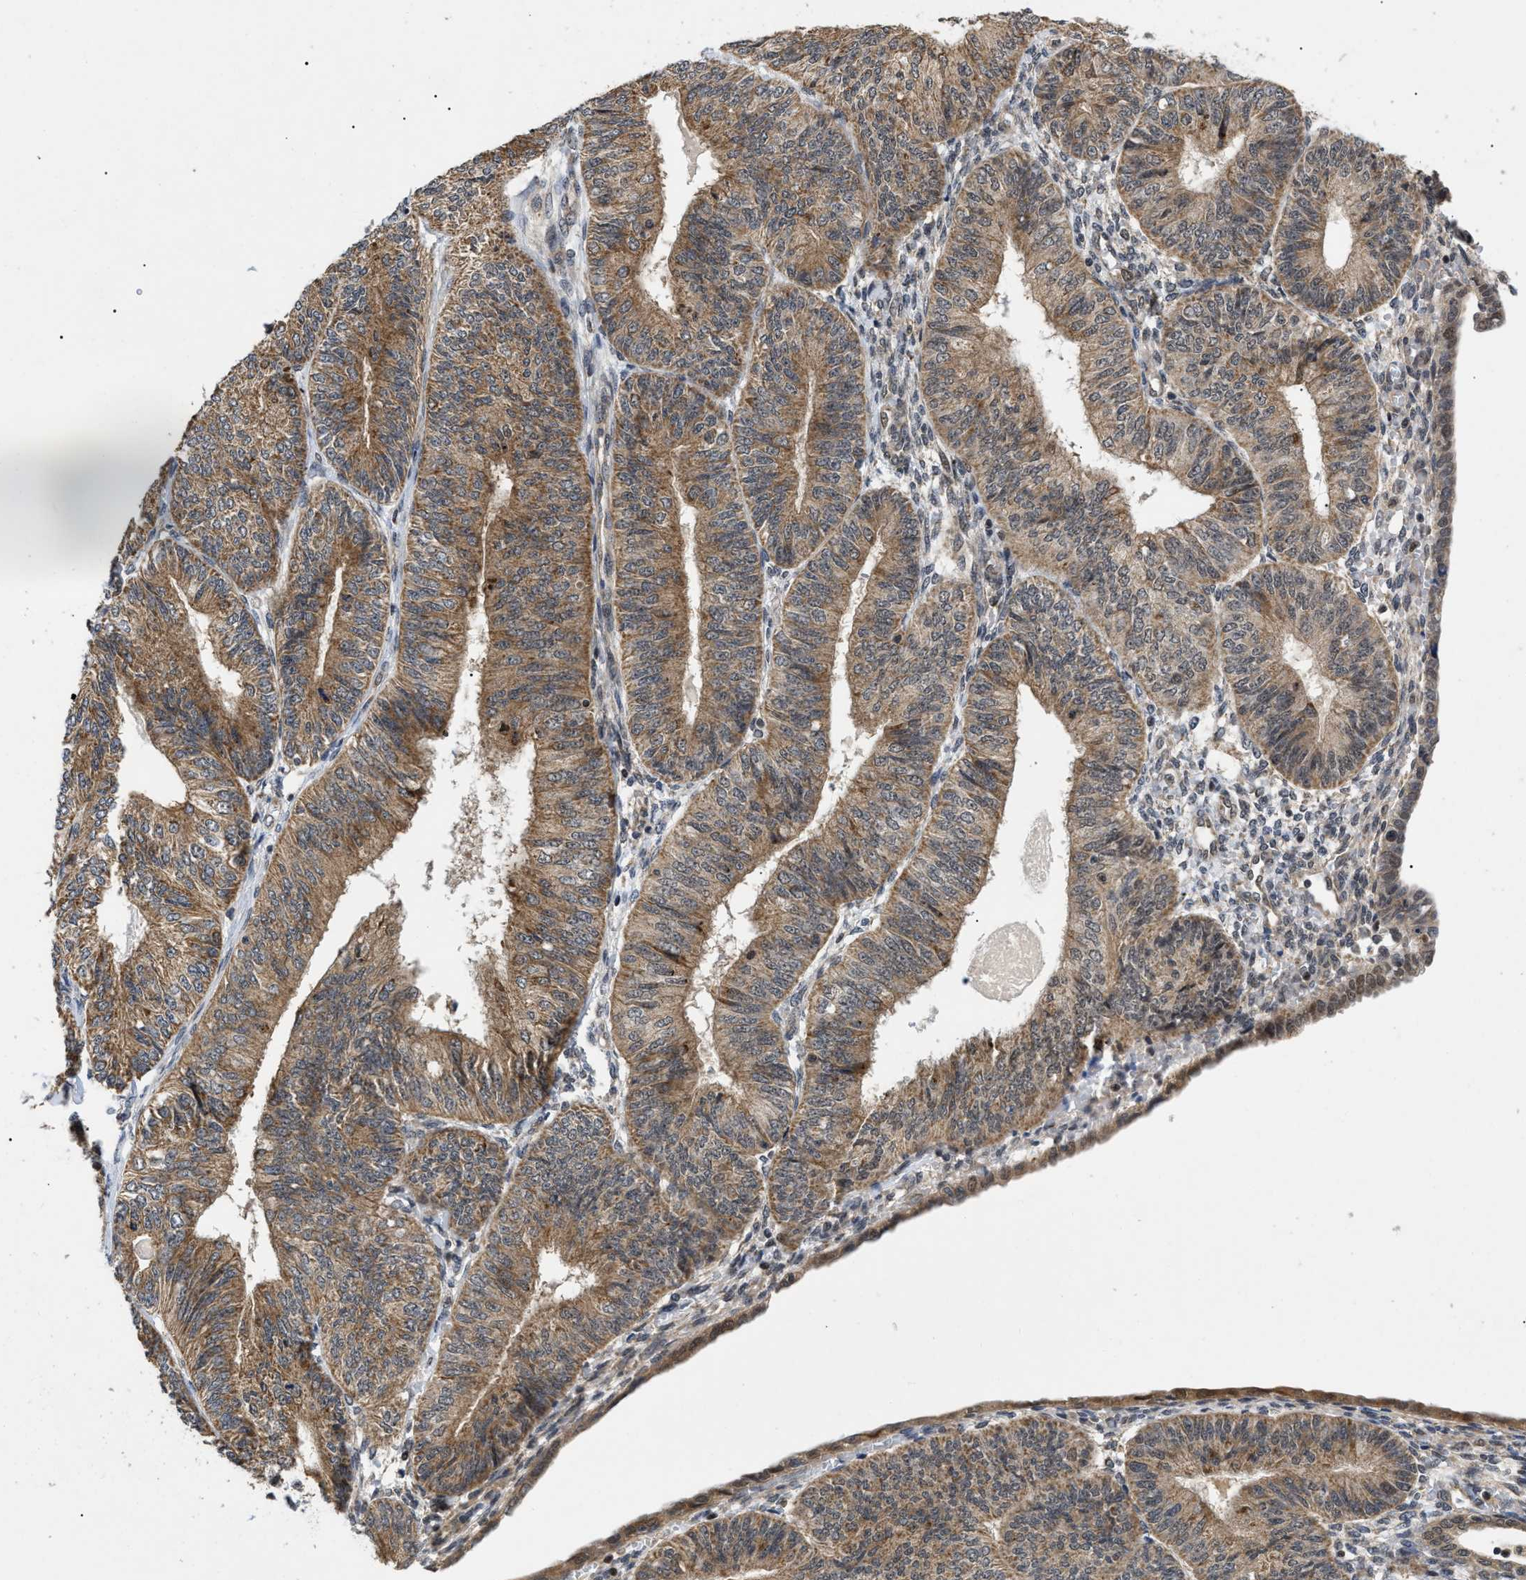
{"staining": {"intensity": "moderate", "quantity": ">75%", "location": "cytoplasmic/membranous"}, "tissue": "endometrial cancer", "cell_type": "Tumor cells", "image_type": "cancer", "snomed": [{"axis": "morphology", "description": "Adenocarcinoma, NOS"}, {"axis": "topography", "description": "Endometrium"}], "caption": "Immunohistochemistry image of human endometrial cancer stained for a protein (brown), which displays medium levels of moderate cytoplasmic/membranous expression in about >75% of tumor cells.", "gene": "ZBTB11", "patient": {"sex": "female", "age": 58}}